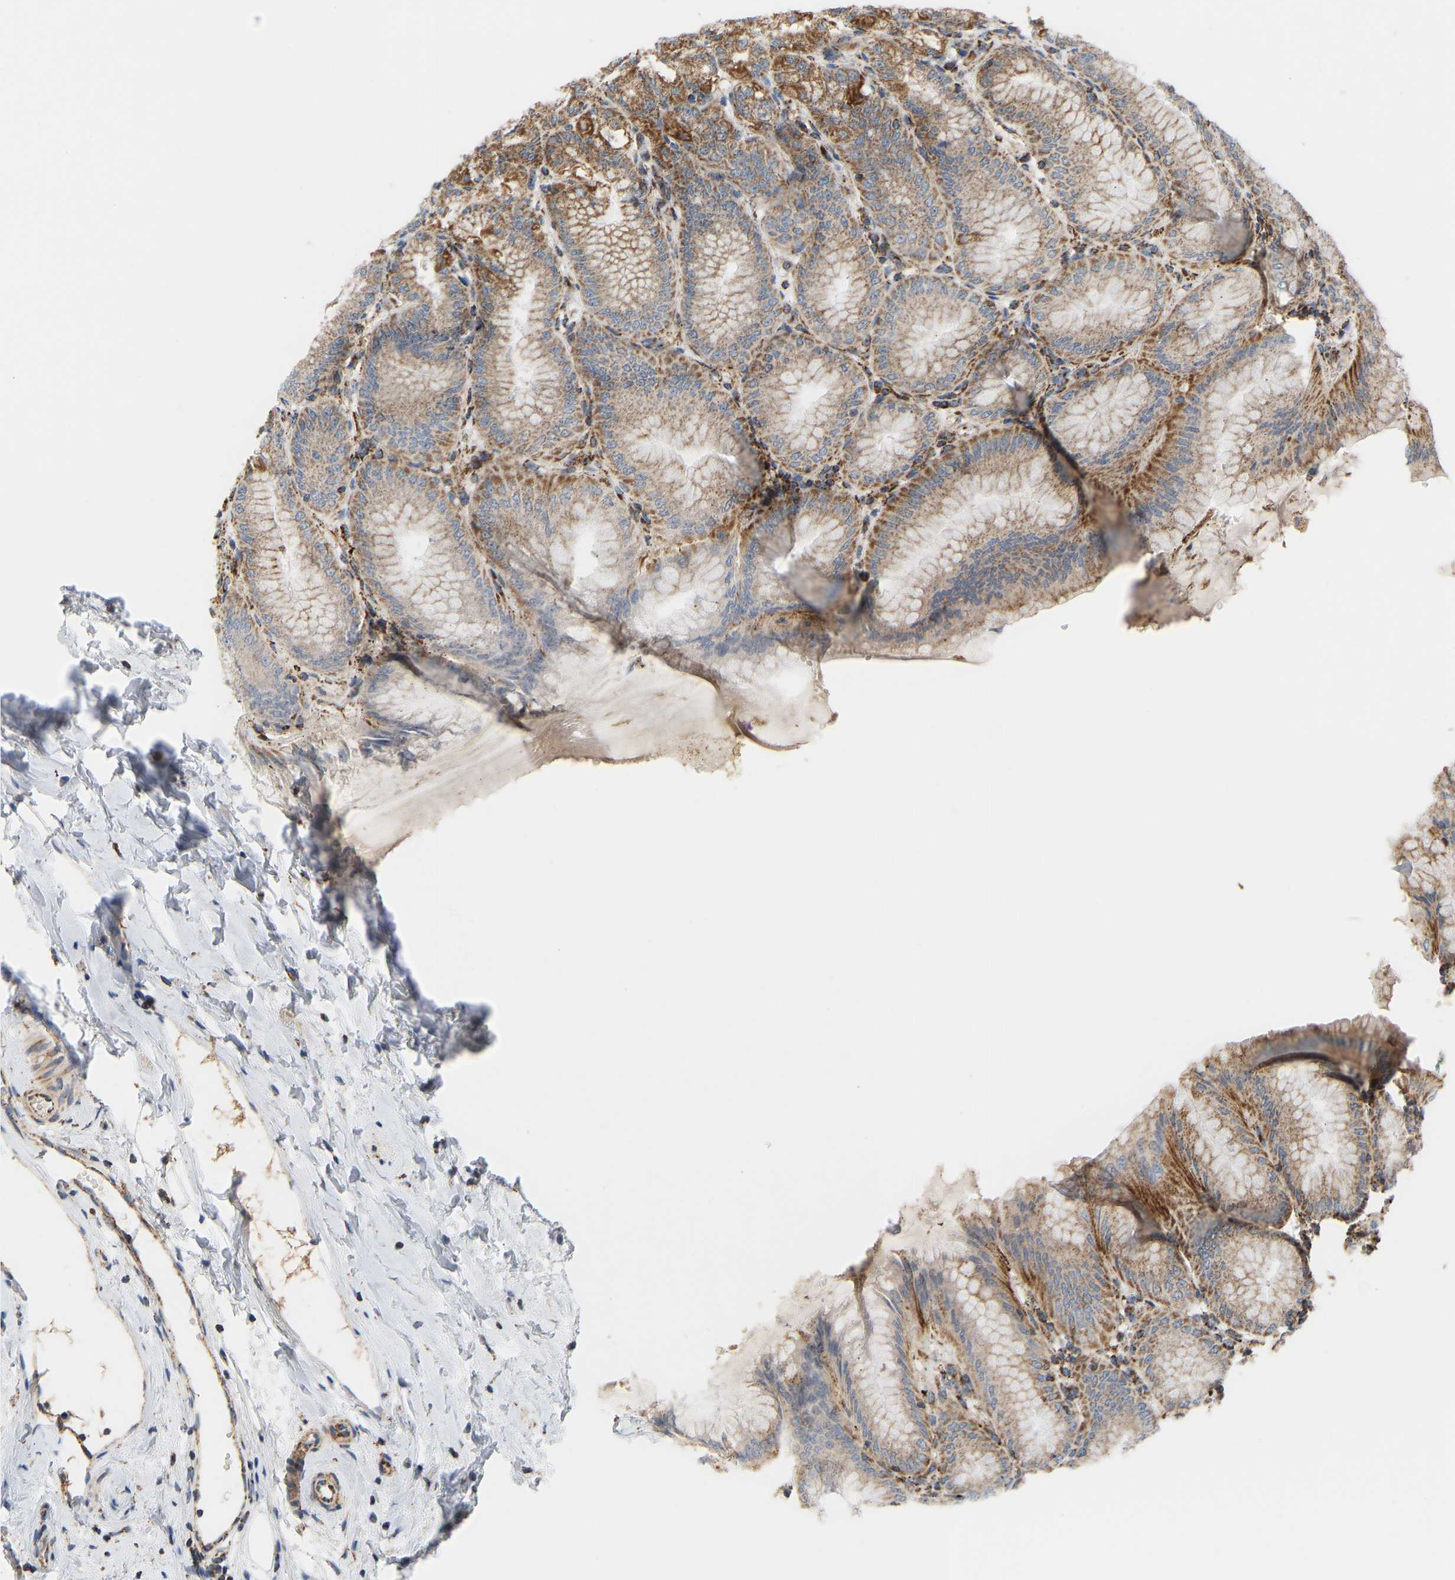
{"staining": {"intensity": "moderate", "quantity": ">75%", "location": "cytoplasmic/membranous"}, "tissue": "stomach", "cell_type": "Glandular cells", "image_type": "normal", "snomed": [{"axis": "morphology", "description": "Normal tissue, NOS"}, {"axis": "topography", "description": "Stomach, lower"}], "caption": "DAB (3,3'-diaminobenzidine) immunohistochemical staining of benign human stomach reveals moderate cytoplasmic/membranous protein expression in approximately >75% of glandular cells.", "gene": "GPSM2", "patient": {"sex": "male", "age": 71}}